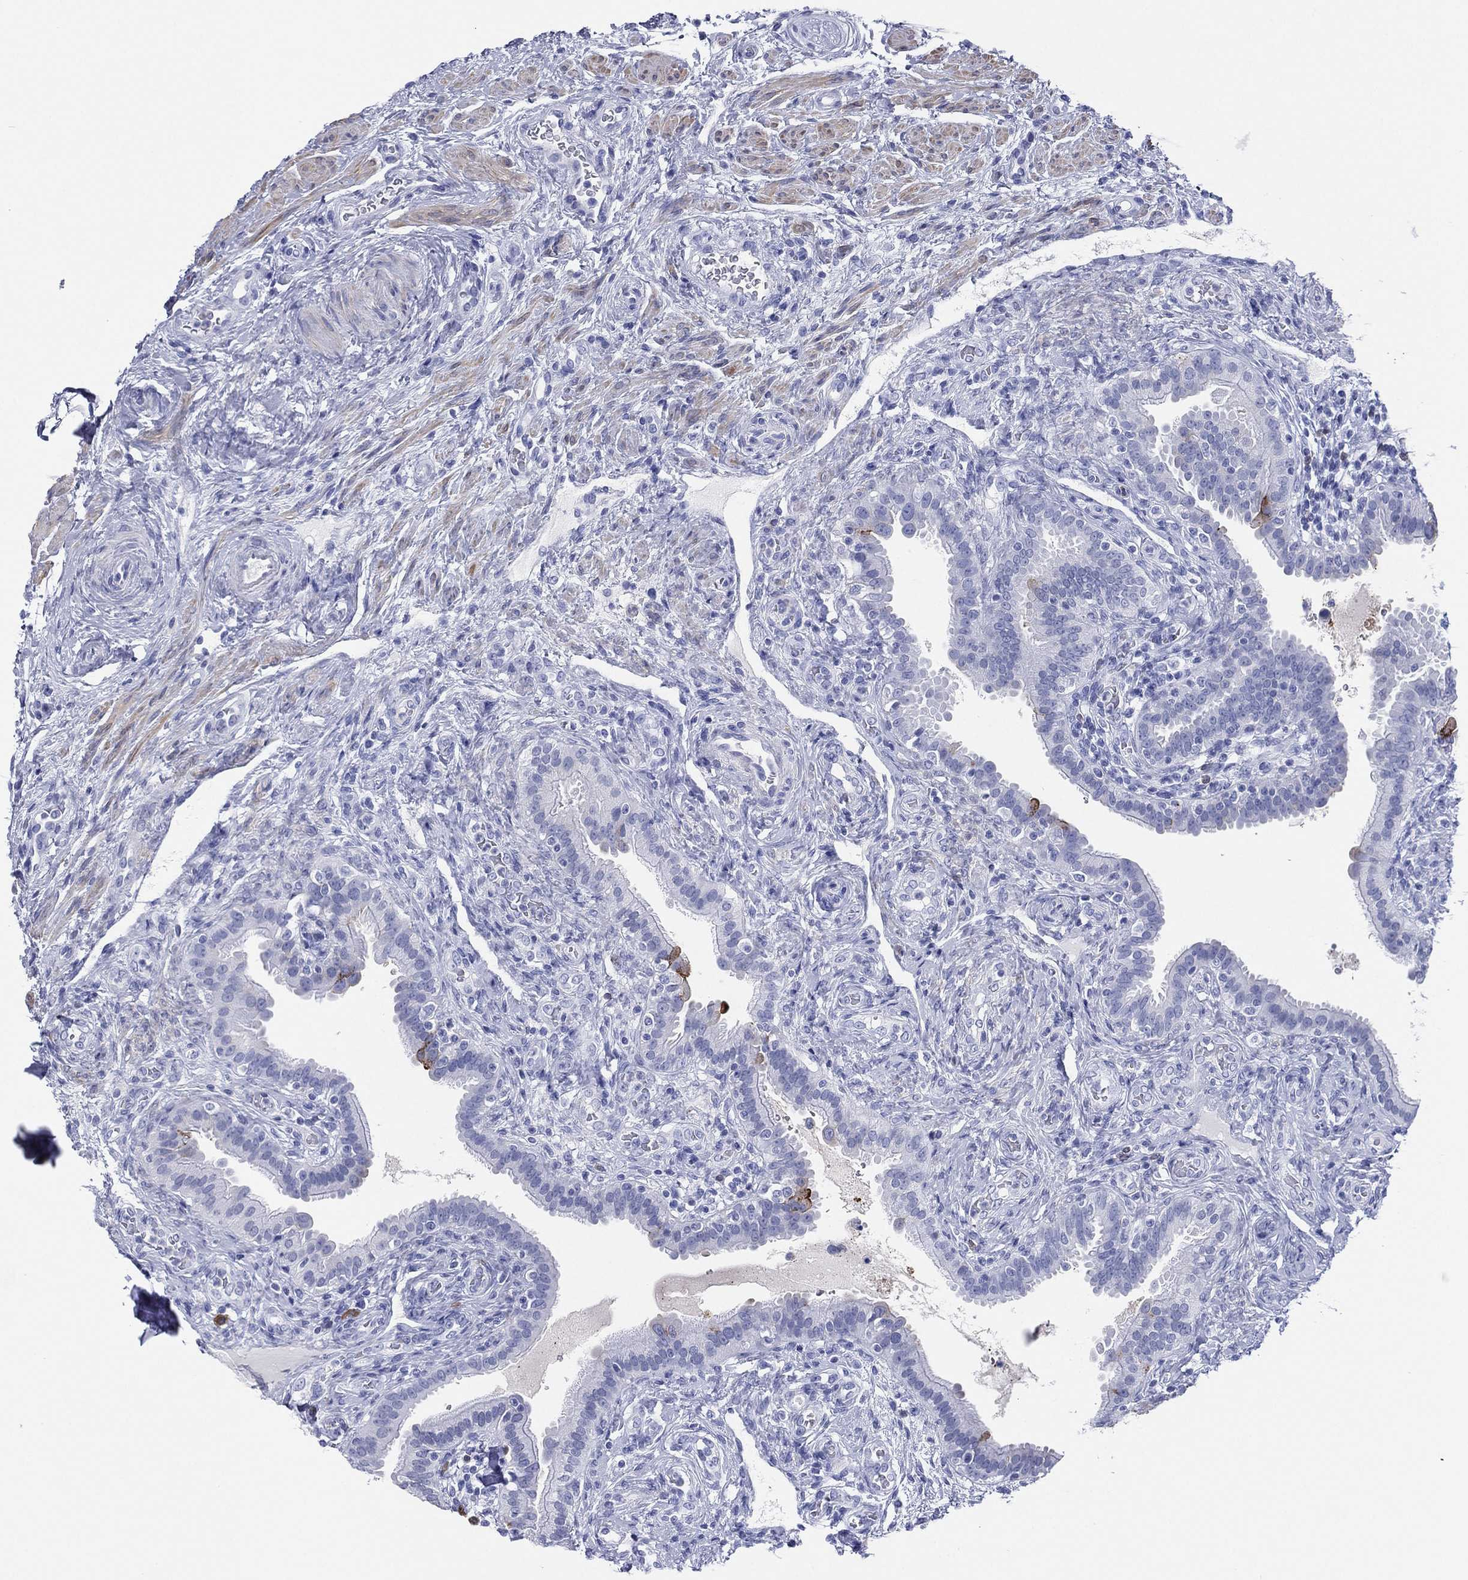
{"staining": {"intensity": "negative", "quantity": "none", "location": "none"}, "tissue": "fallopian tube", "cell_type": "Glandular cells", "image_type": "normal", "snomed": [{"axis": "morphology", "description": "Normal tissue, NOS"}, {"axis": "topography", "description": "Fallopian tube"}], "caption": "DAB (3,3'-diaminobenzidine) immunohistochemical staining of benign fallopian tube exhibits no significant expression in glandular cells. (Brightfield microscopy of DAB immunohistochemistry at high magnification).", "gene": "CD79A", "patient": {"sex": "female", "age": 41}}